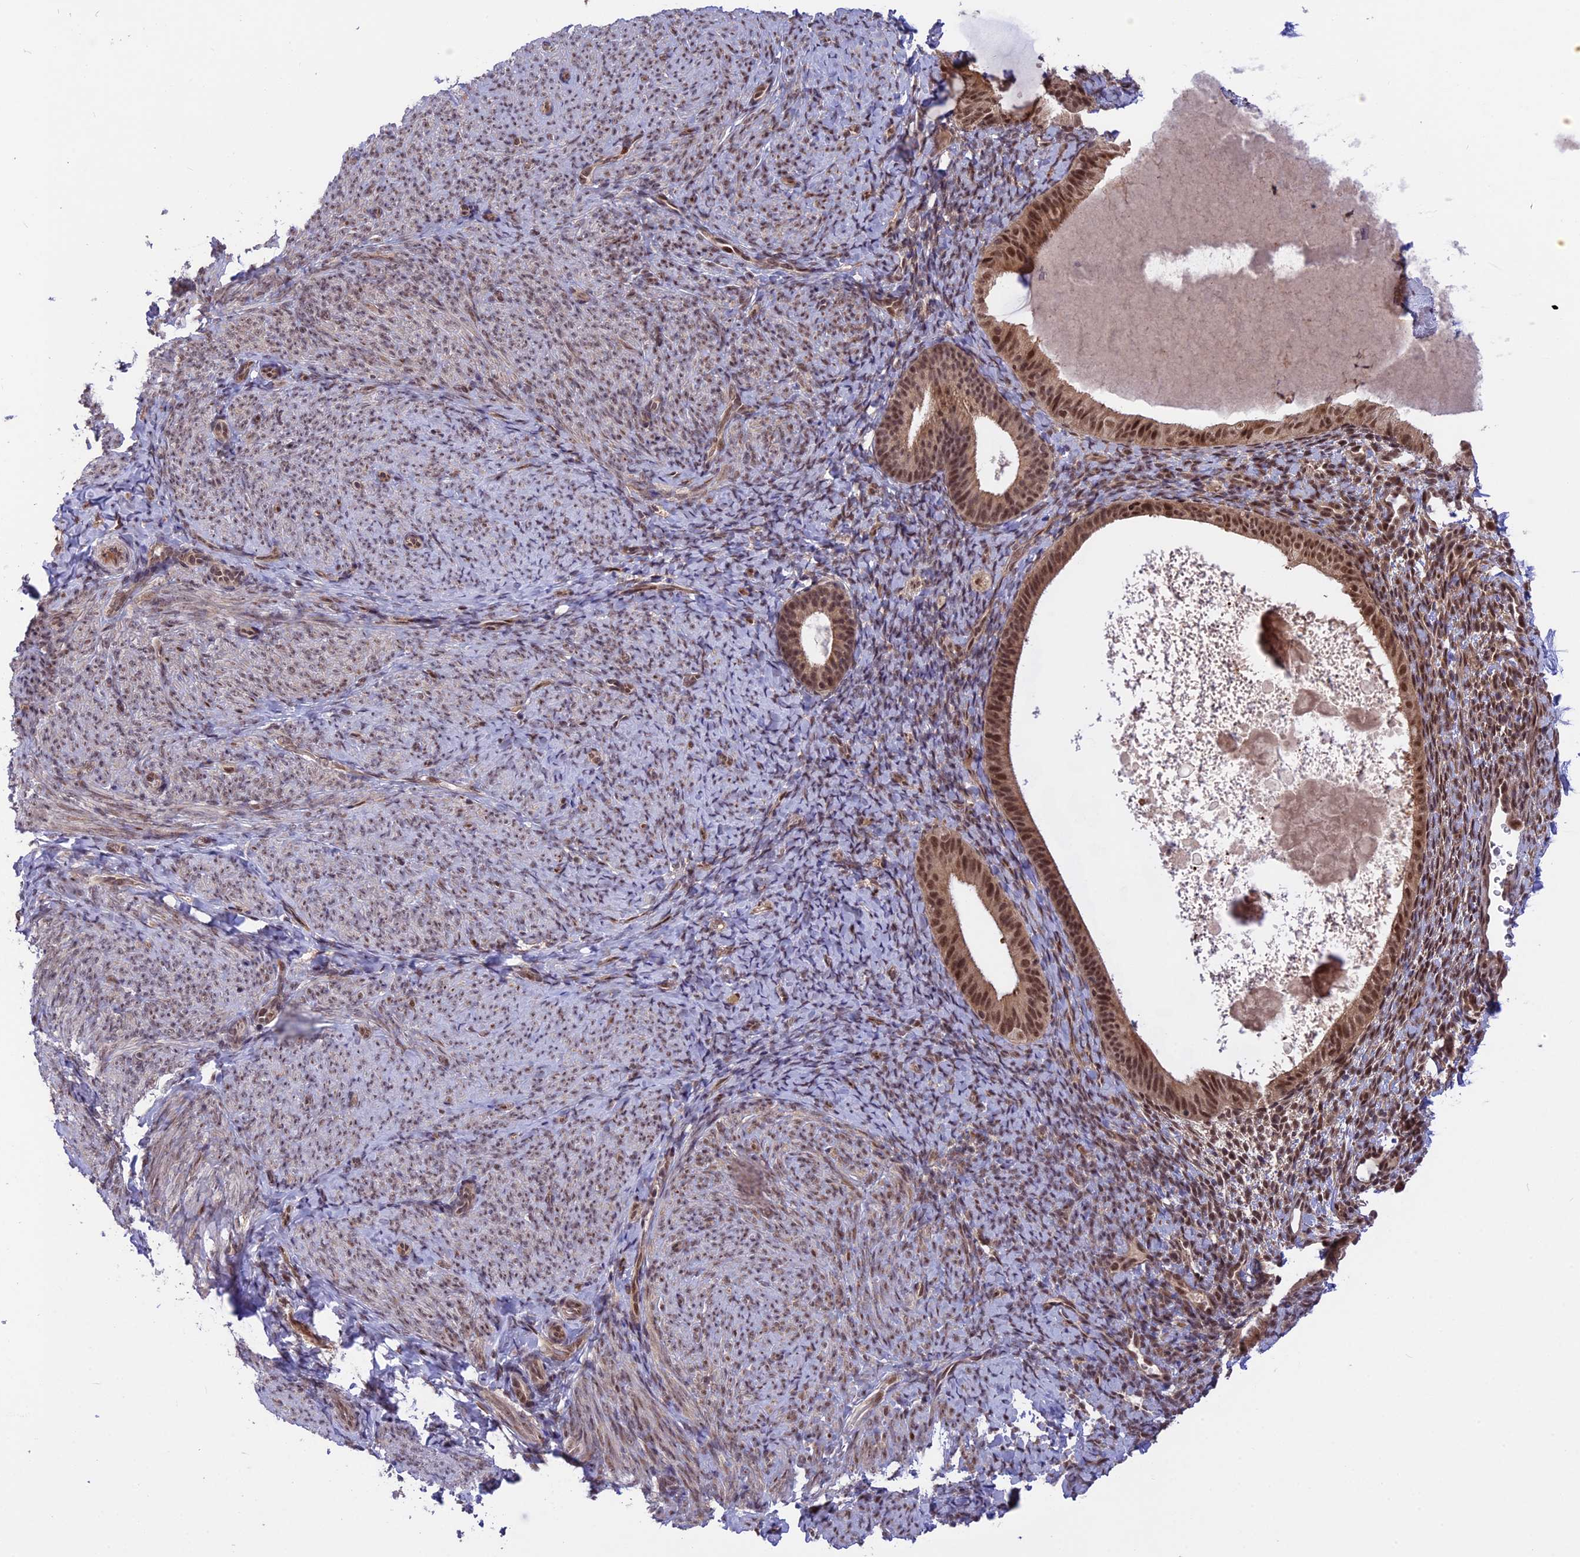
{"staining": {"intensity": "moderate", "quantity": "25%-75%", "location": "nuclear"}, "tissue": "endometrium", "cell_type": "Cells in endometrial stroma", "image_type": "normal", "snomed": [{"axis": "morphology", "description": "Normal tissue, NOS"}, {"axis": "topography", "description": "Endometrium"}], "caption": "Endometrium stained with immunohistochemistry reveals moderate nuclear staining in about 25%-75% of cells in endometrial stroma.", "gene": "POLR2C", "patient": {"sex": "female", "age": 65}}